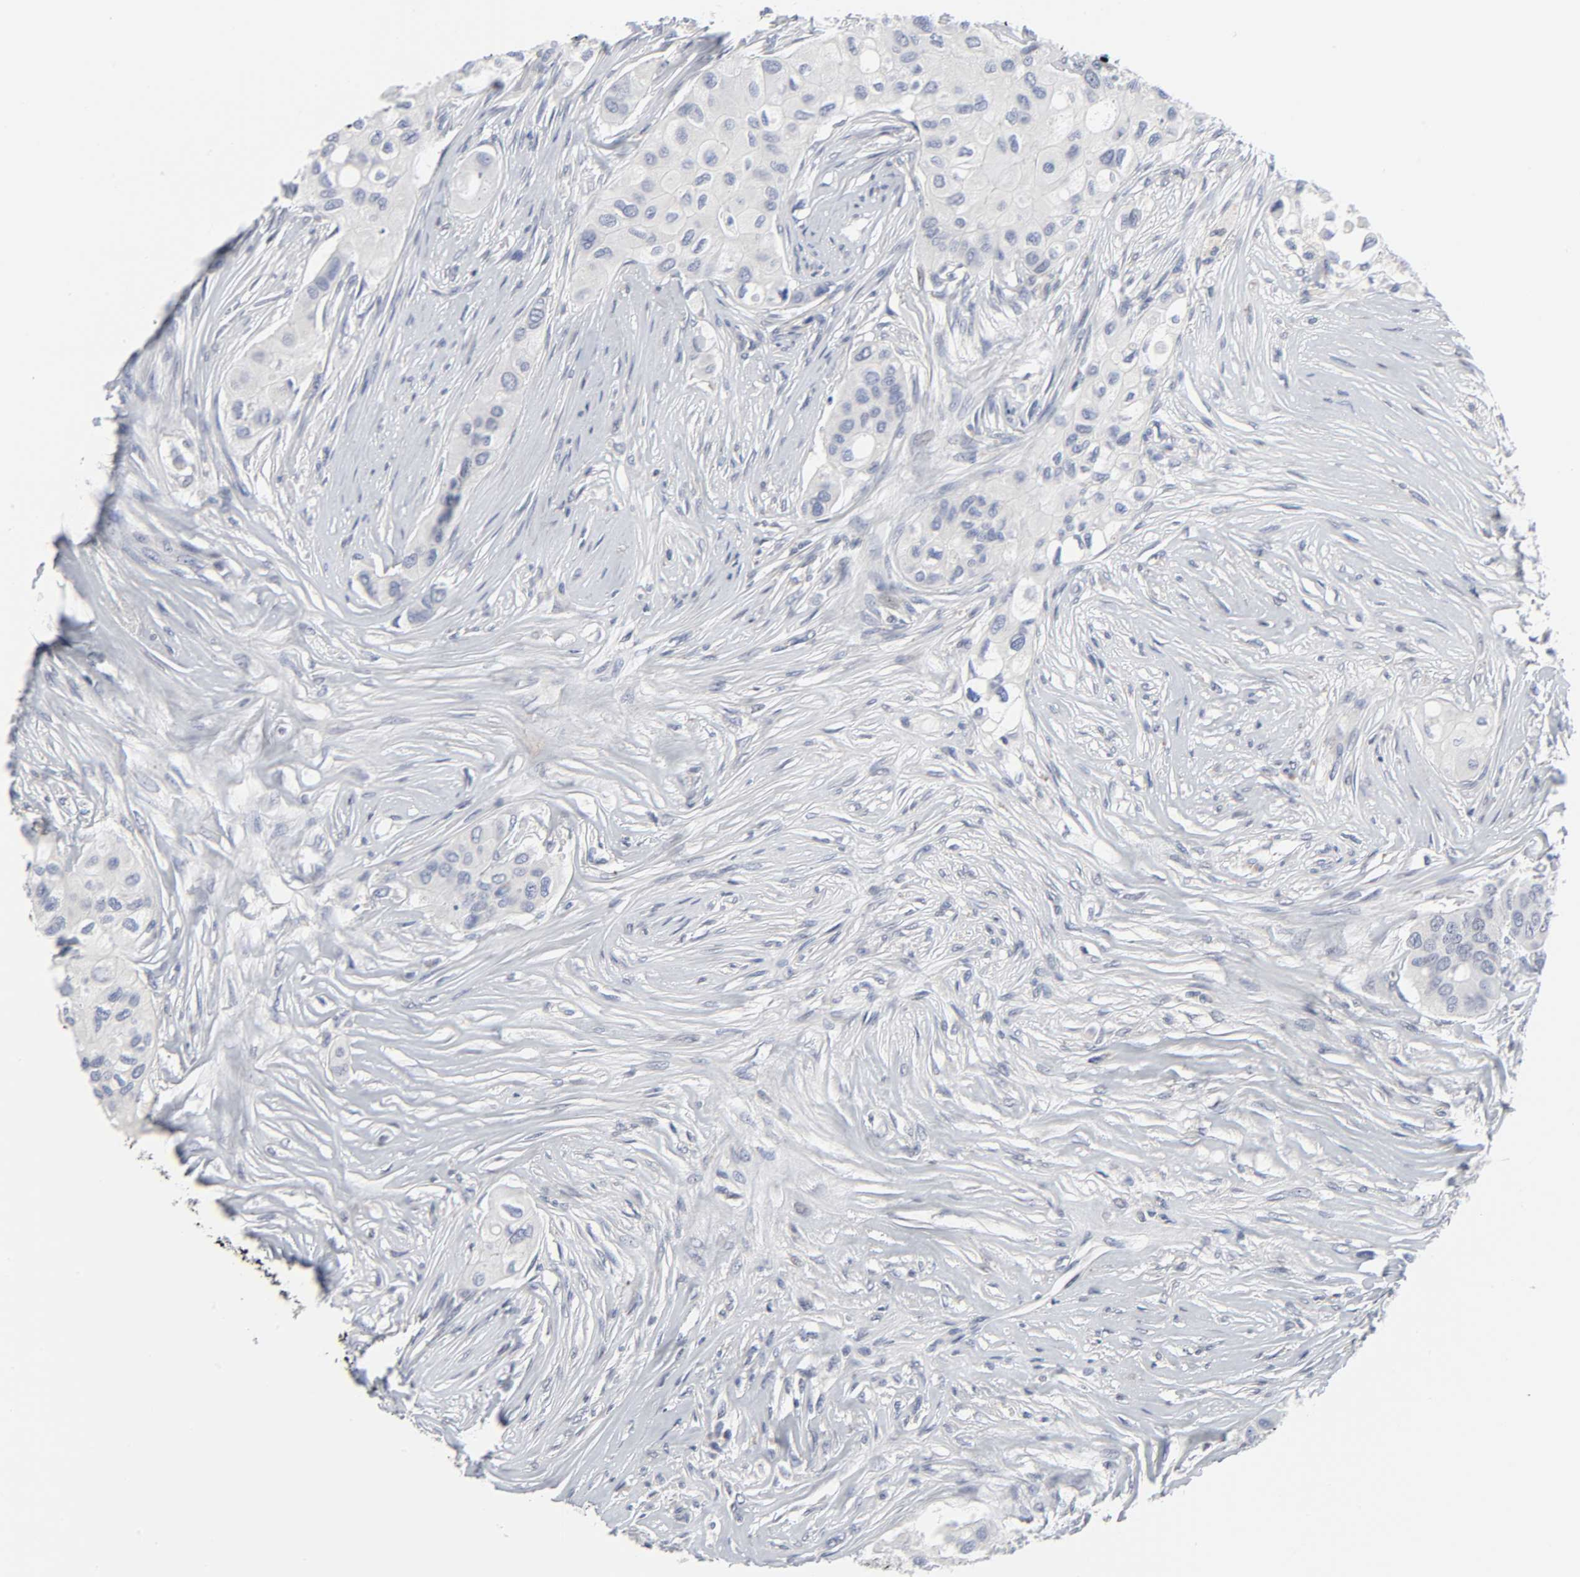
{"staining": {"intensity": "negative", "quantity": "none", "location": "none"}, "tissue": "breast cancer", "cell_type": "Tumor cells", "image_type": "cancer", "snomed": [{"axis": "morphology", "description": "Normal tissue, NOS"}, {"axis": "morphology", "description": "Duct carcinoma"}, {"axis": "topography", "description": "Breast"}], "caption": "There is no significant expression in tumor cells of breast cancer.", "gene": "SALL2", "patient": {"sex": "female", "age": 49}}